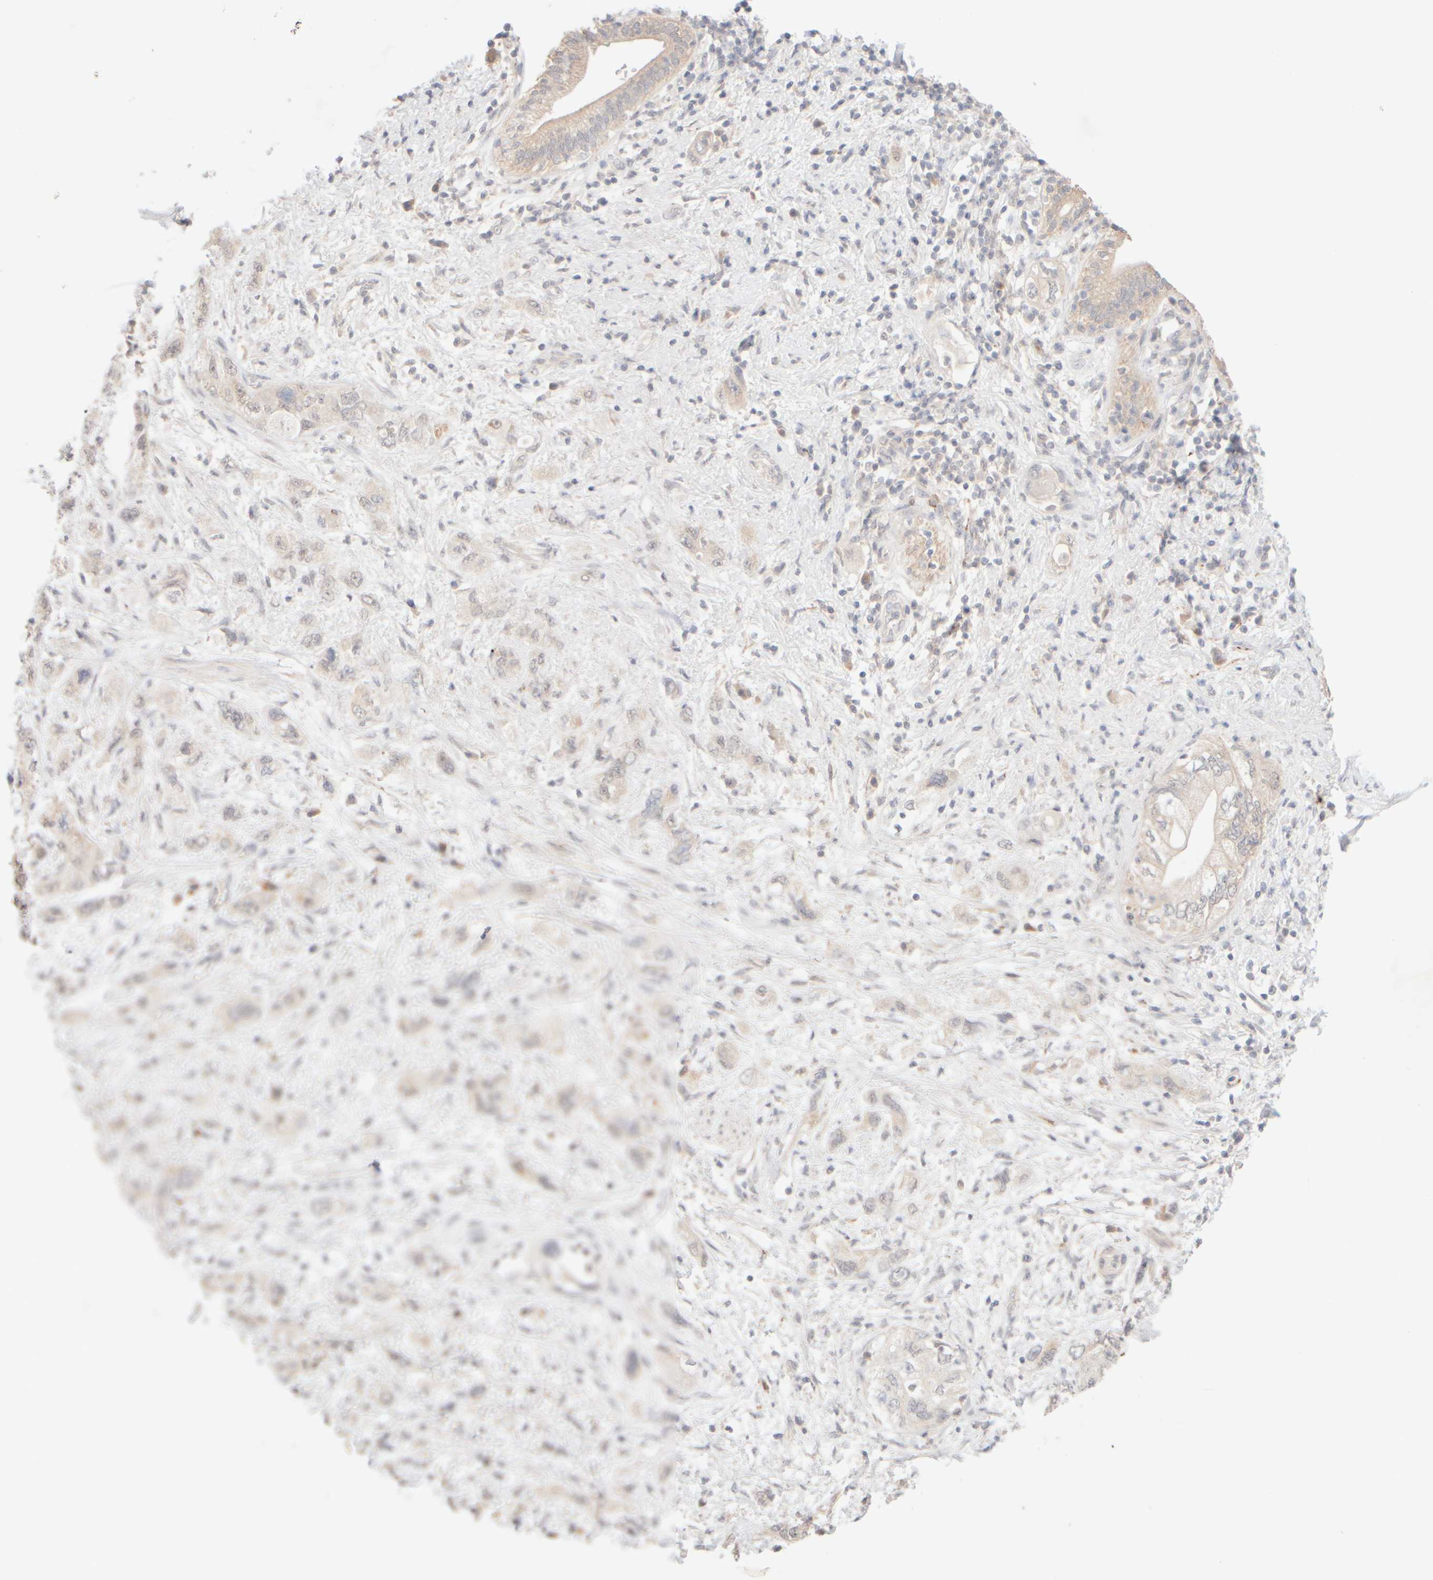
{"staining": {"intensity": "negative", "quantity": "none", "location": "none"}, "tissue": "pancreatic cancer", "cell_type": "Tumor cells", "image_type": "cancer", "snomed": [{"axis": "morphology", "description": "Adenocarcinoma, NOS"}, {"axis": "topography", "description": "Pancreas"}], "caption": "High power microscopy histopathology image of an IHC photomicrograph of pancreatic cancer, revealing no significant staining in tumor cells.", "gene": "SNTB1", "patient": {"sex": "female", "age": 73}}